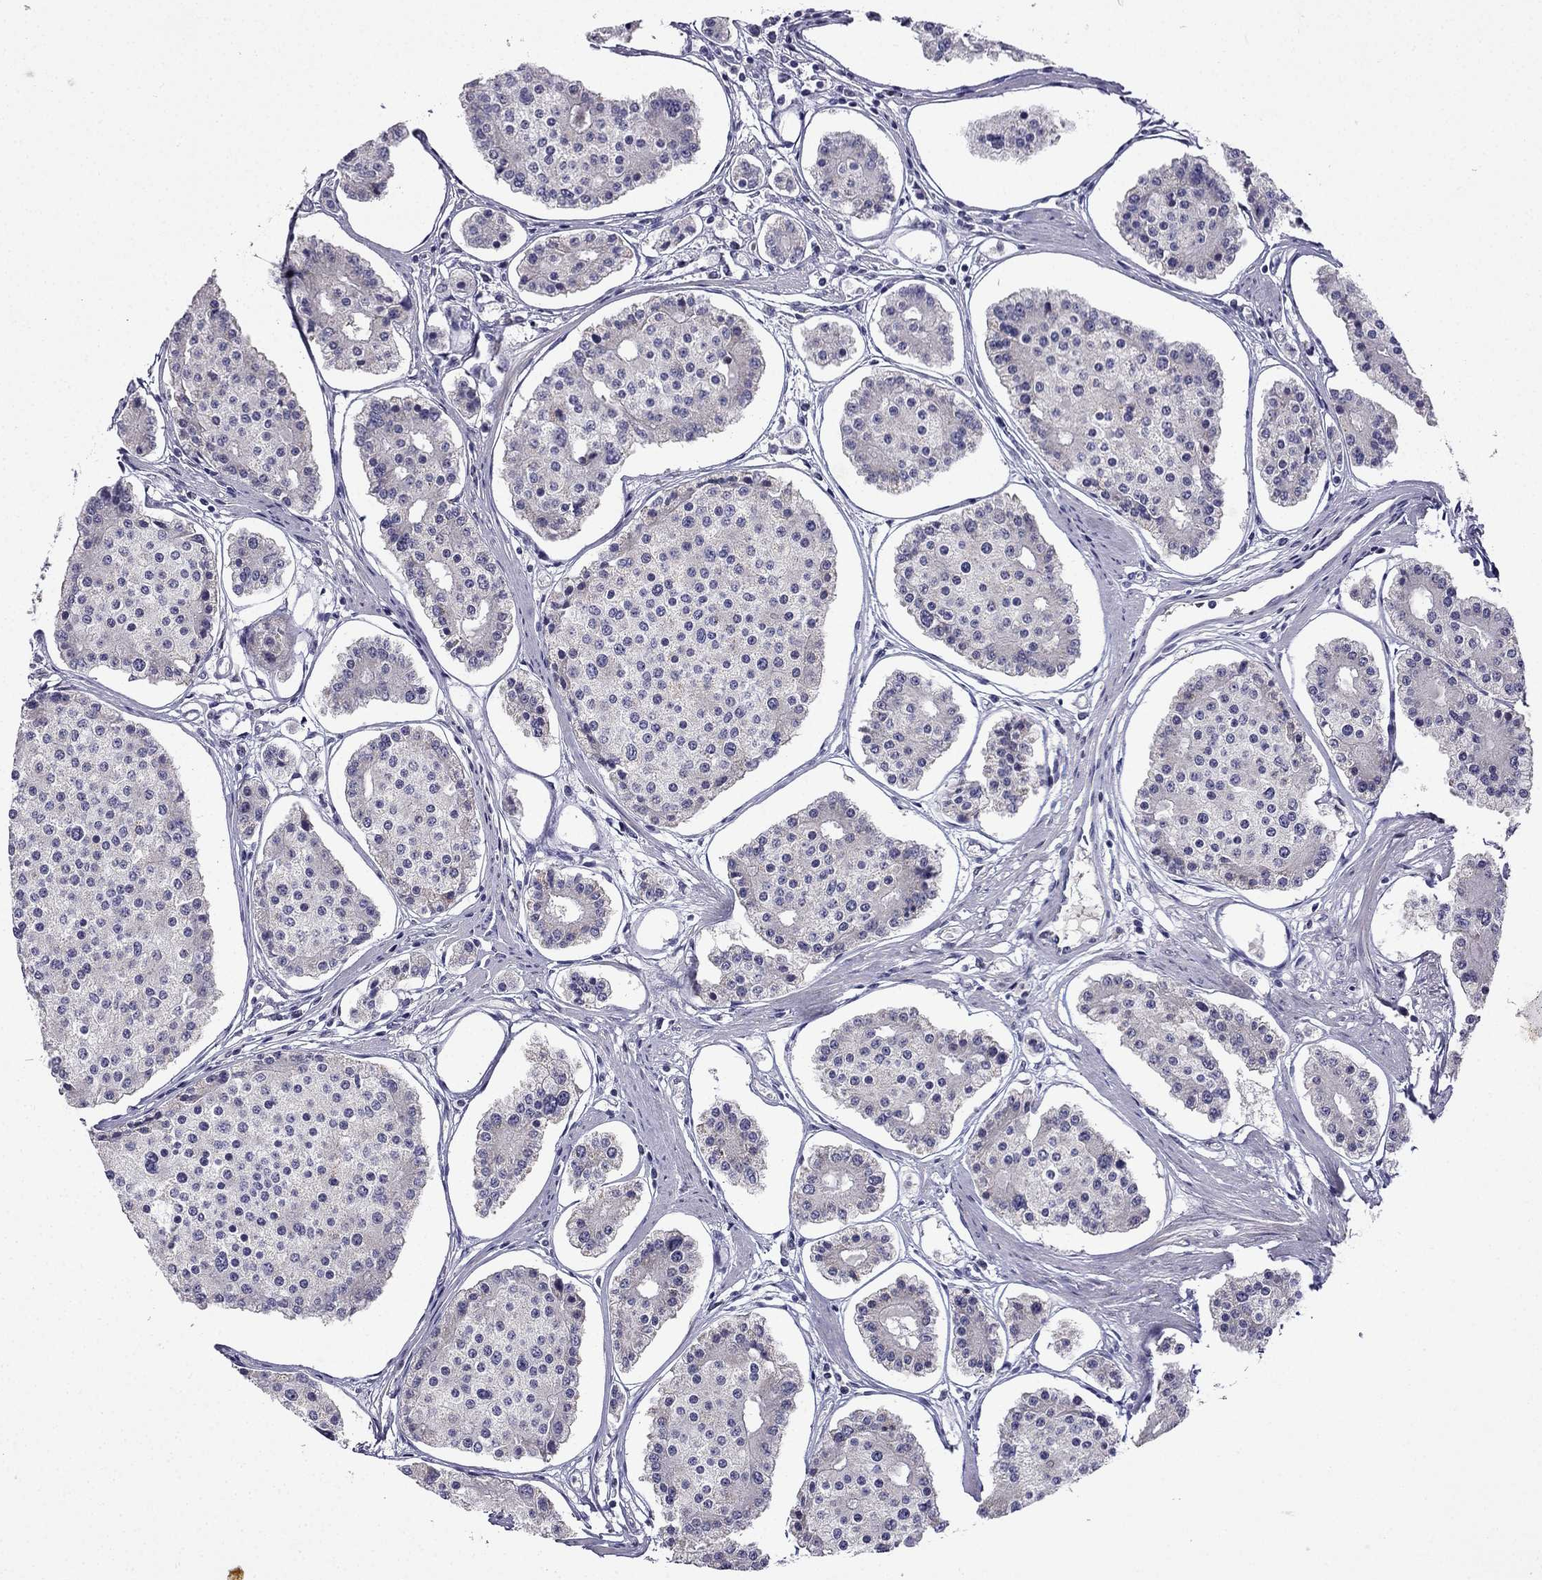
{"staining": {"intensity": "negative", "quantity": "none", "location": "none"}, "tissue": "carcinoid", "cell_type": "Tumor cells", "image_type": "cancer", "snomed": [{"axis": "morphology", "description": "Carcinoid, malignant, NOS"}, {"axis": "topography", "description": "Small intestine"}], "caption": "Tumor cells are negative for brown protein staining in carcinoid. (DAB (3,3'-diaminobenzidine) immunohistochemistry (IHC) with hematoxylin counter stain).", "gene": "UHRF1", "patient": {"sex": "female", "age": 65}}